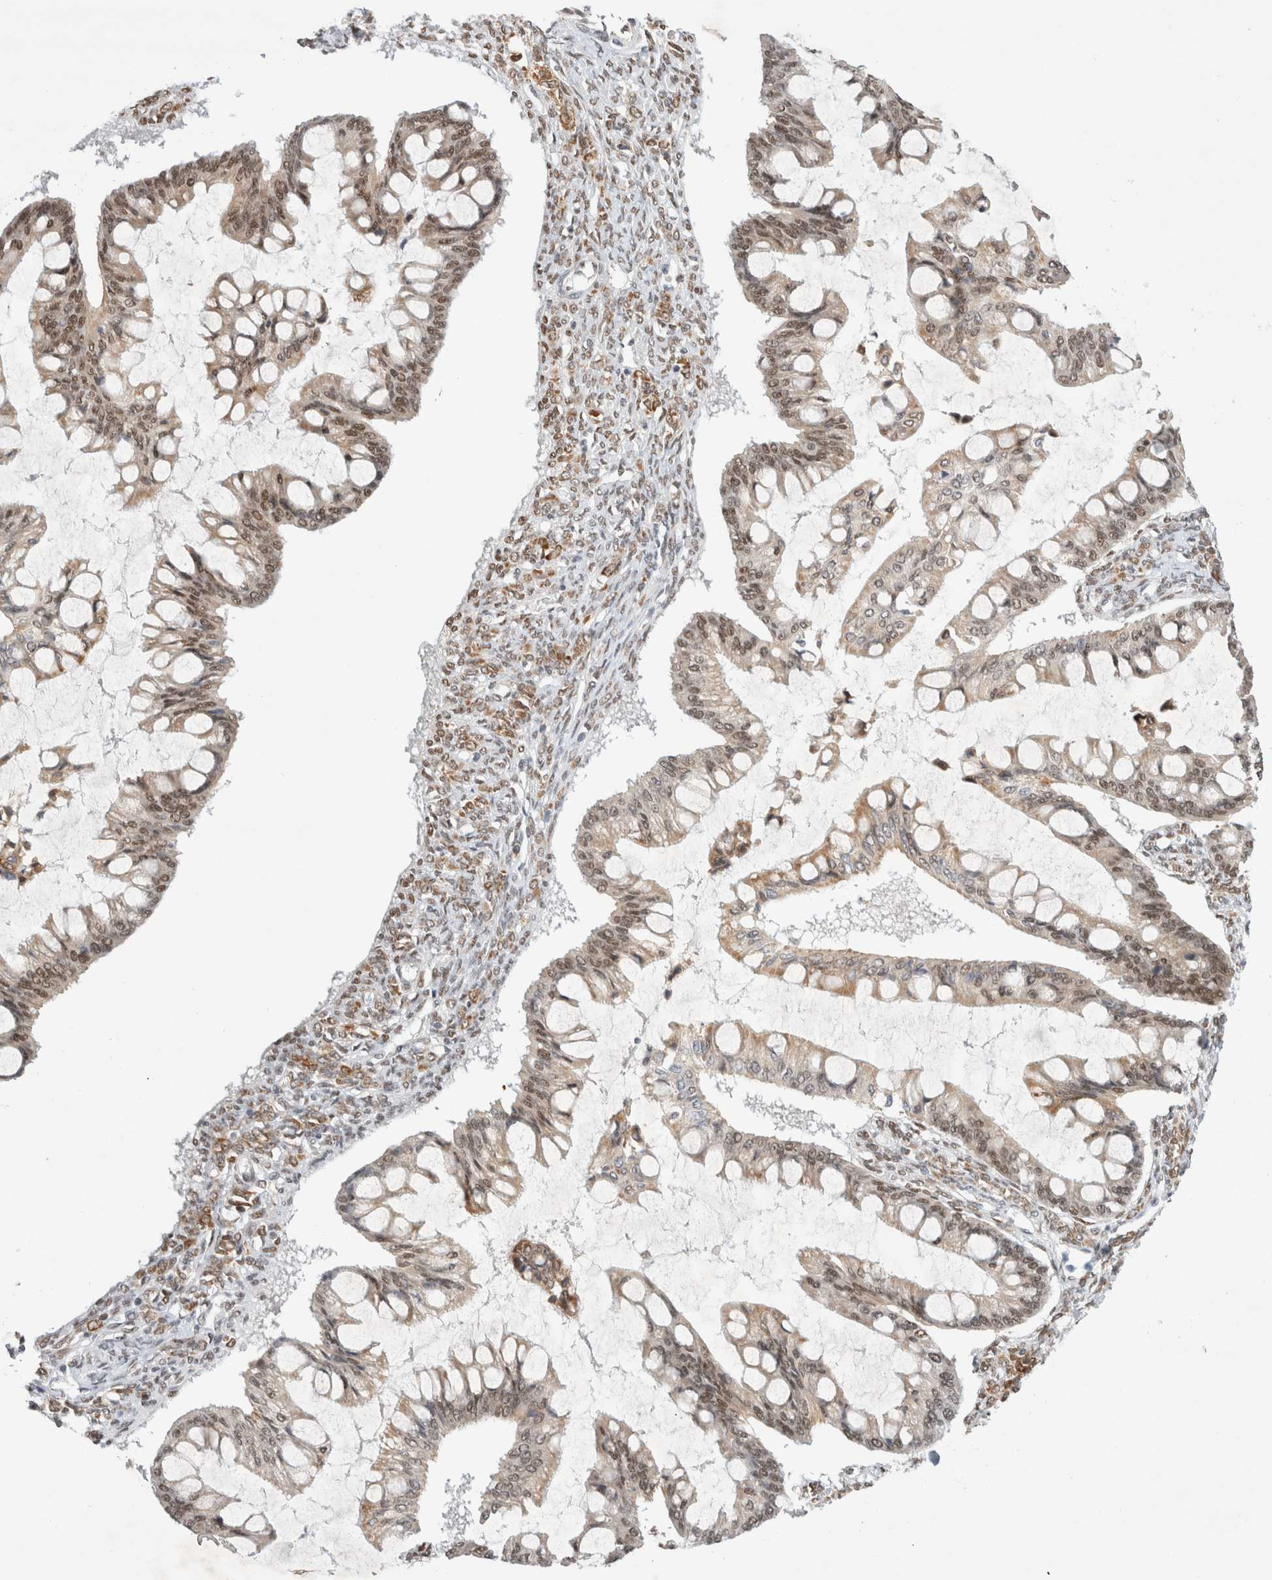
{"staining": {"intensity": "moderate", "quantity": ">75%", "location": "nuclear"}, "tissue": "ovarian cancer", "cell_type": "Tumor cells", "image_type": "cancer", "snomed": [{"axis": "morphology", "description": "Cystadenocarcinoma, mucinous, NOS"}, {"axis": "topography", "description": "Ovary"}], "caption": "Moderate nuclear staining for a protein is seen in approximately >75% of tumor cells of mucinous cystadenocarcinoma (ovarian) using IHC.", "gene": "GTF2I", "patient": {"sex": "female", "age": 73}}